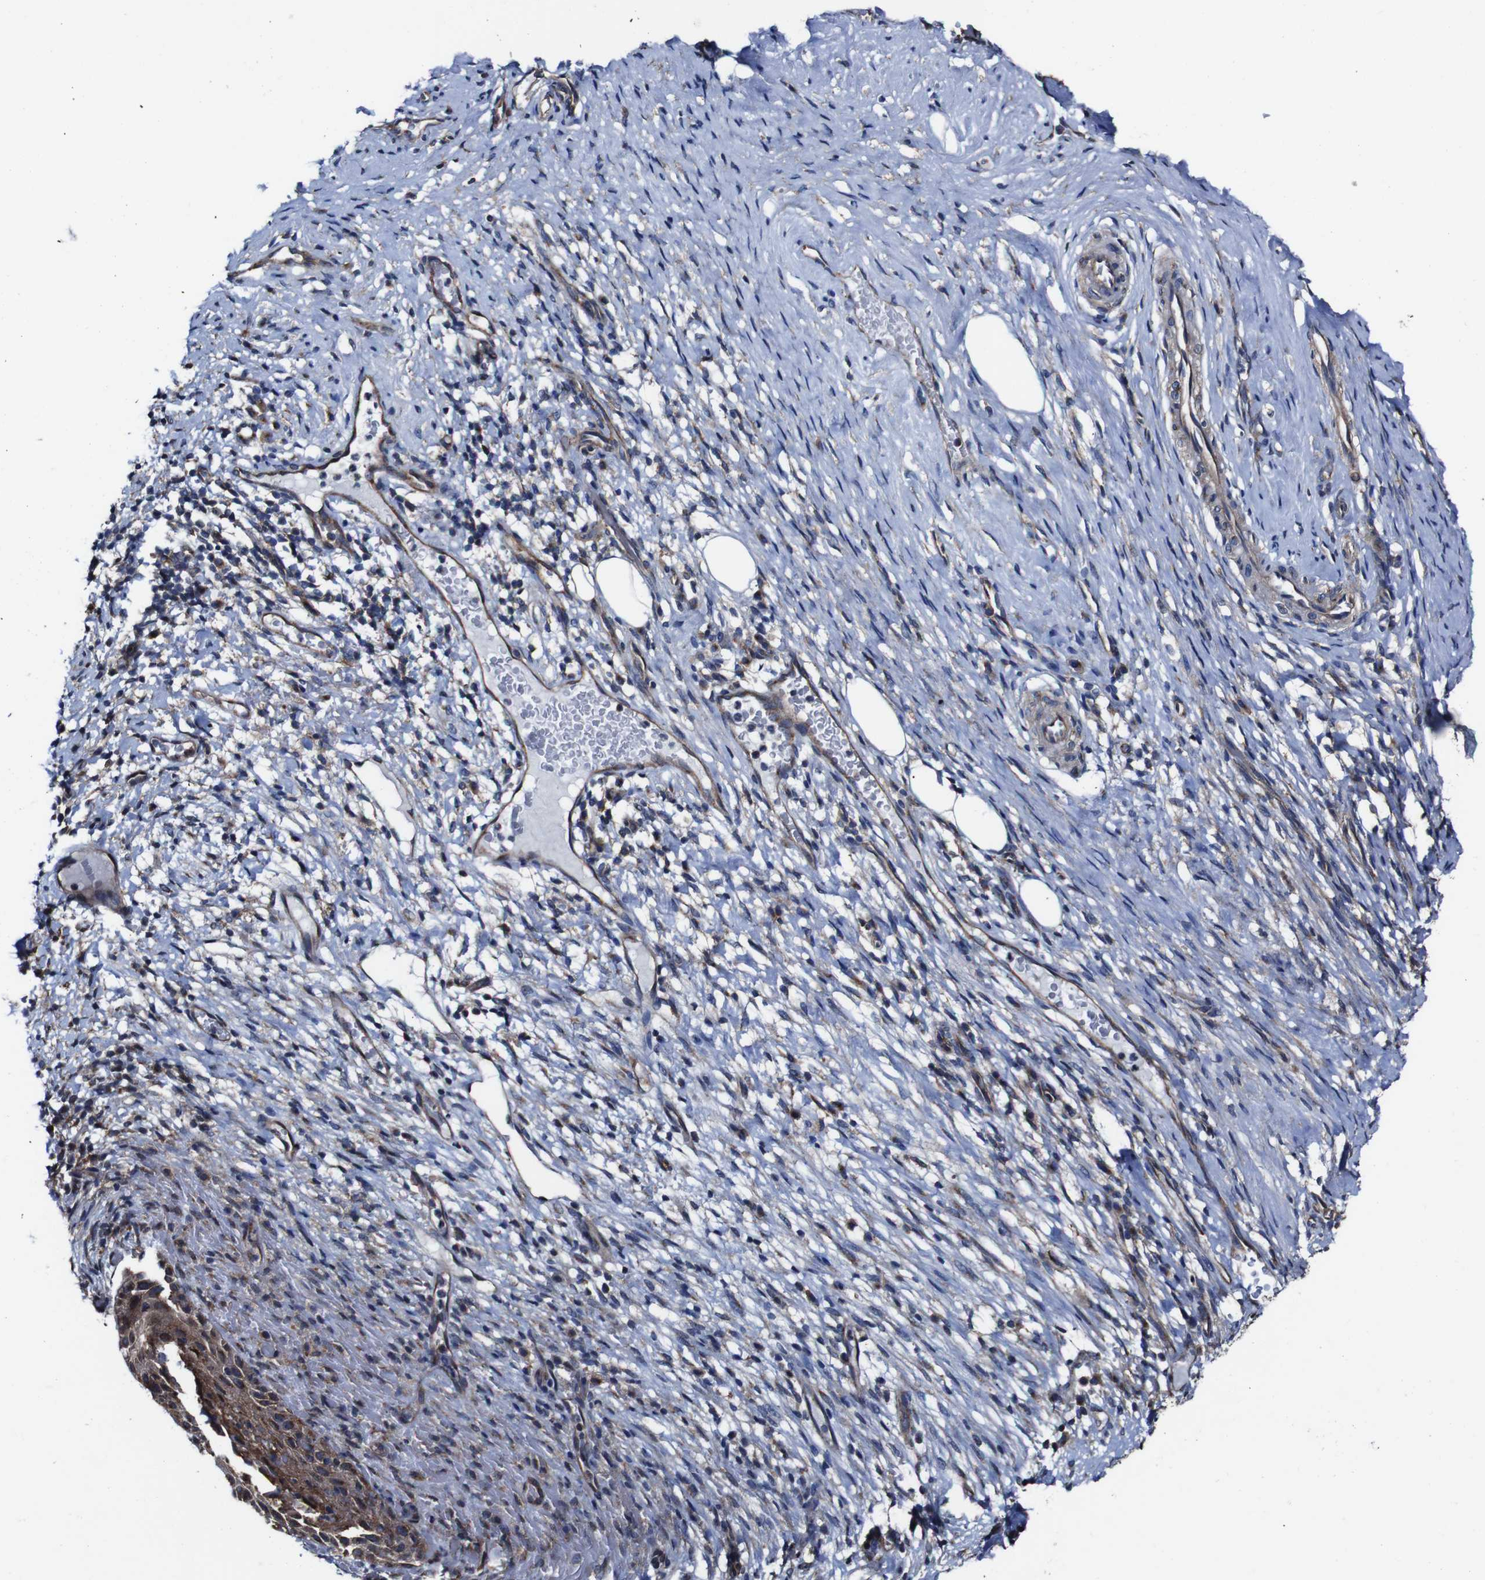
{"staining": {"intensity": "moderate", "quantity": ">75%", "location": "cytoplasmic/membranous"}, "tissue": "cervical cancer", "cell_type": "Tumor cells", "image_type": "cancer", "snomed": [{"axis": "morphology", "description": "Squamous cell carcinoma, NOS"}, {"axis": "topography", "description": "Cervix"}], "caption": "Protein expression analysis of cervical cancer (squamous cell carcinoma) exhibits moderate cytoplasmic/membranous staining in about >75% of tumor cells.", "gene": "CSF1R", "patient": {"sex": "female", "age": 51}}